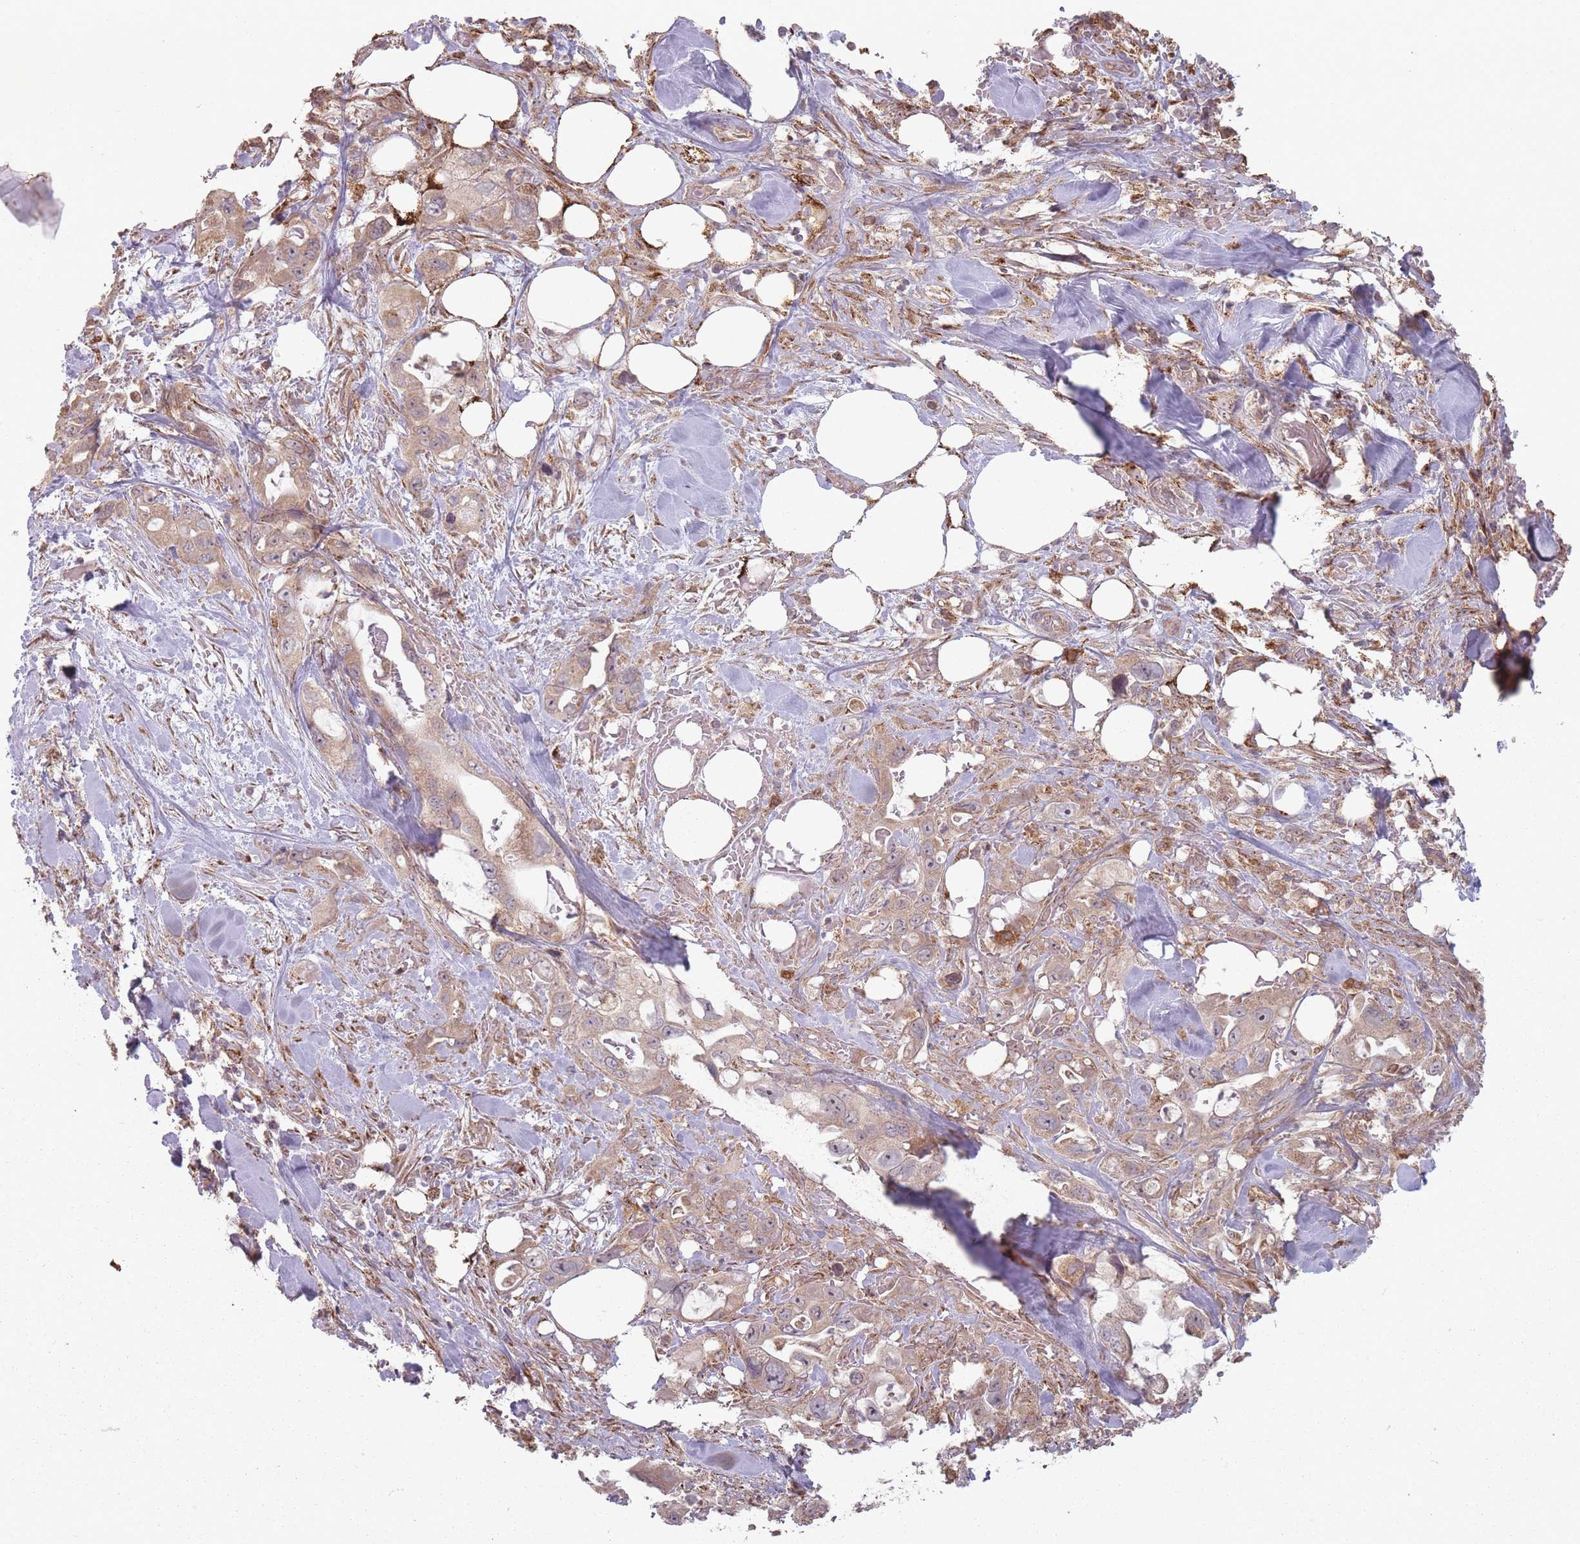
{"staining": {"intensity": "moderate", "quantity": ">75%", "location": "cytoplasmic/membranous"}, "tissue": "pancreatic cancer", "cell_type": "Tumor cells", "image_type": "cancer", "snomed": [{"axis": "morphology", "description": "Adenocarcinoma, NOS"}, {"axis": "topography", "description": "Pancreas"}], "caption": "Immunohistochemical staining of human adenocarcinoma (pancreatic) shows medium levels of moderate cytoplasmic/membranous protein staining in about >75% of tumor cells.", "gene": "OR10Q1", "patient": {"sex": "female", "age": 61}}